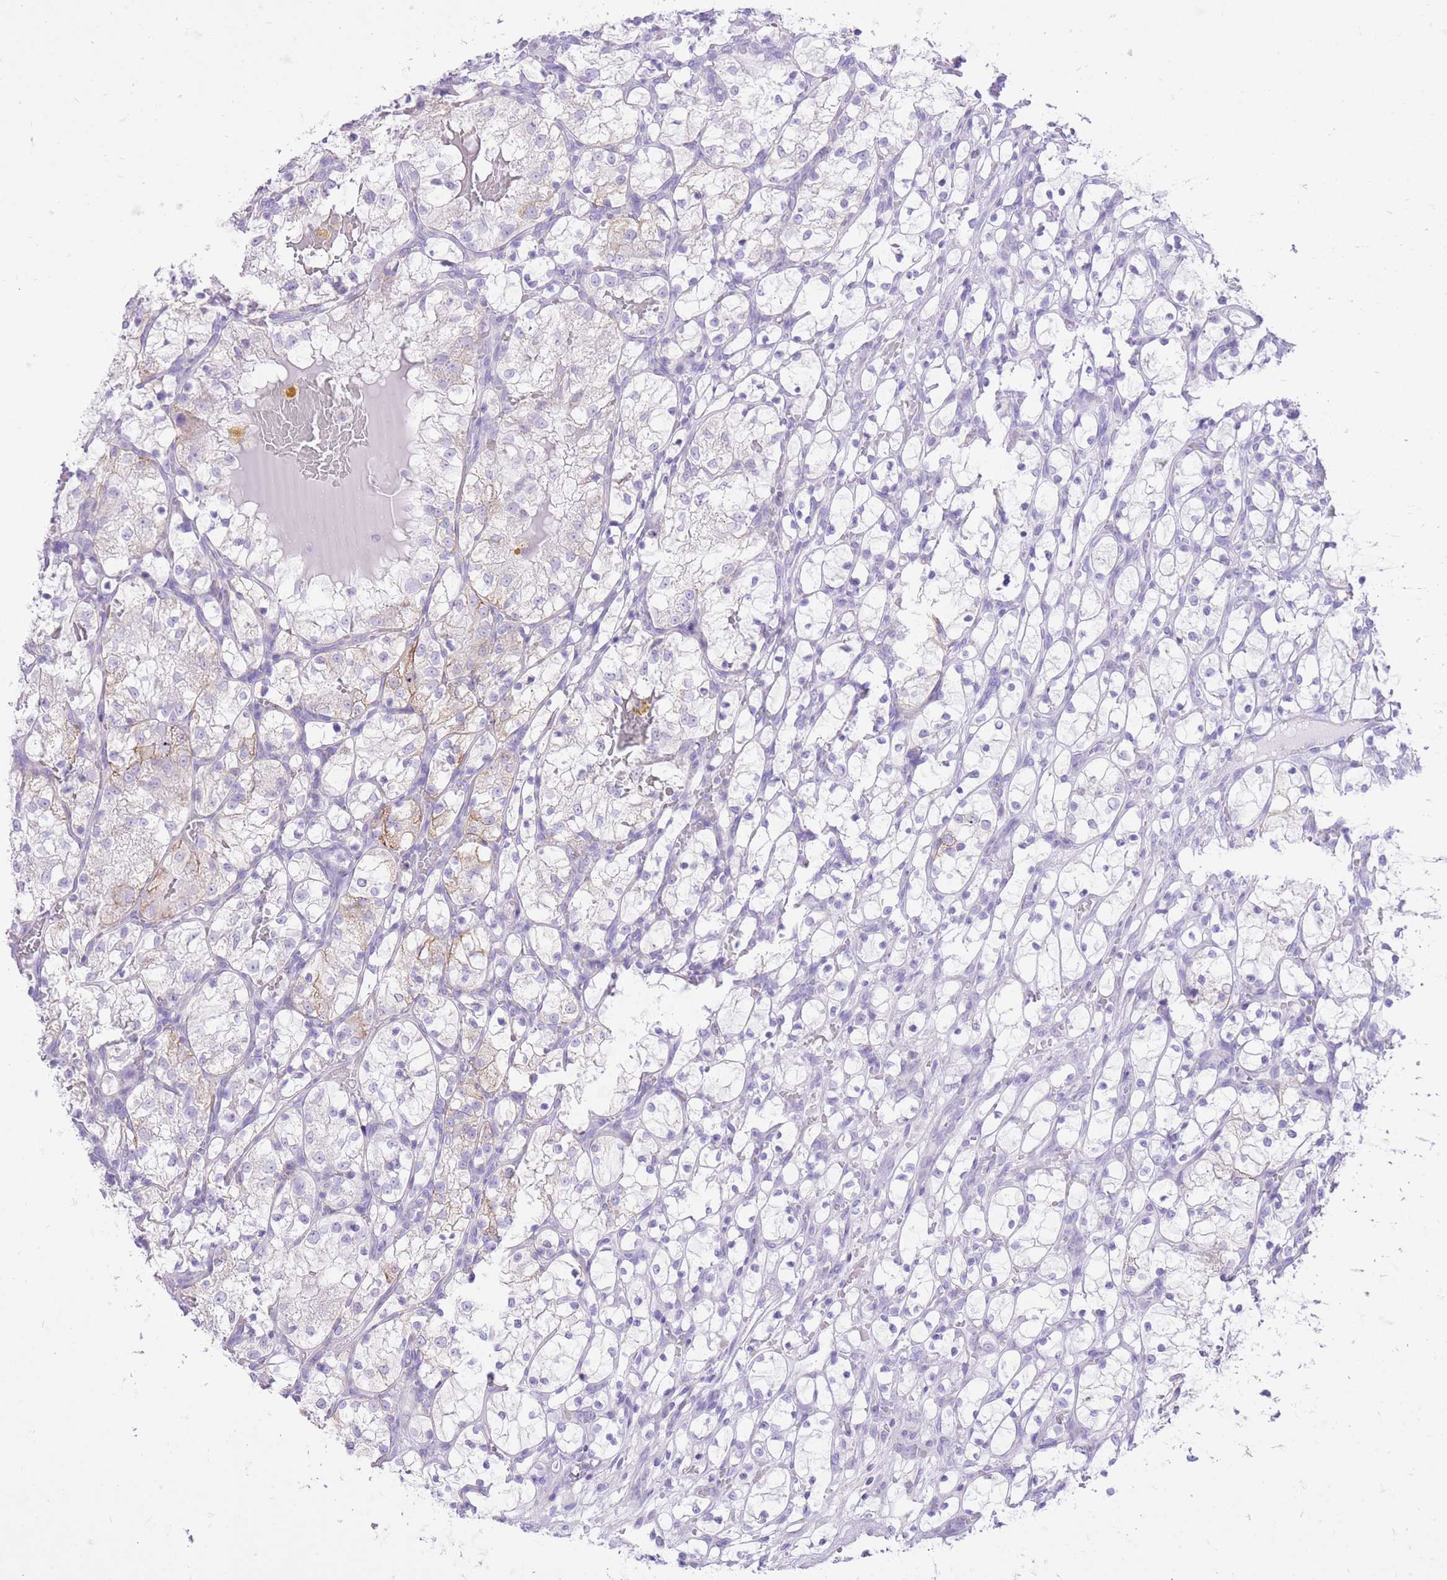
{"staining": {"intensity": "negative", "quantity": "none", "location": "none"}, "tissue": "renal cancer", "cell_type": "Tumor cells", "image_type": "cancer", "snomed": [{"axis": "morphology", "description": "Adenocarcinoma, NOS"}, {"axis": "topography", "description": "Kidney"}], "caption": "Immunohistochemical staining of adenocarcinoma (renal) reveals no significant staining in tumor cells.", "gene": "SLC4A4", "patient": {"sex": "female", "age": 69}}